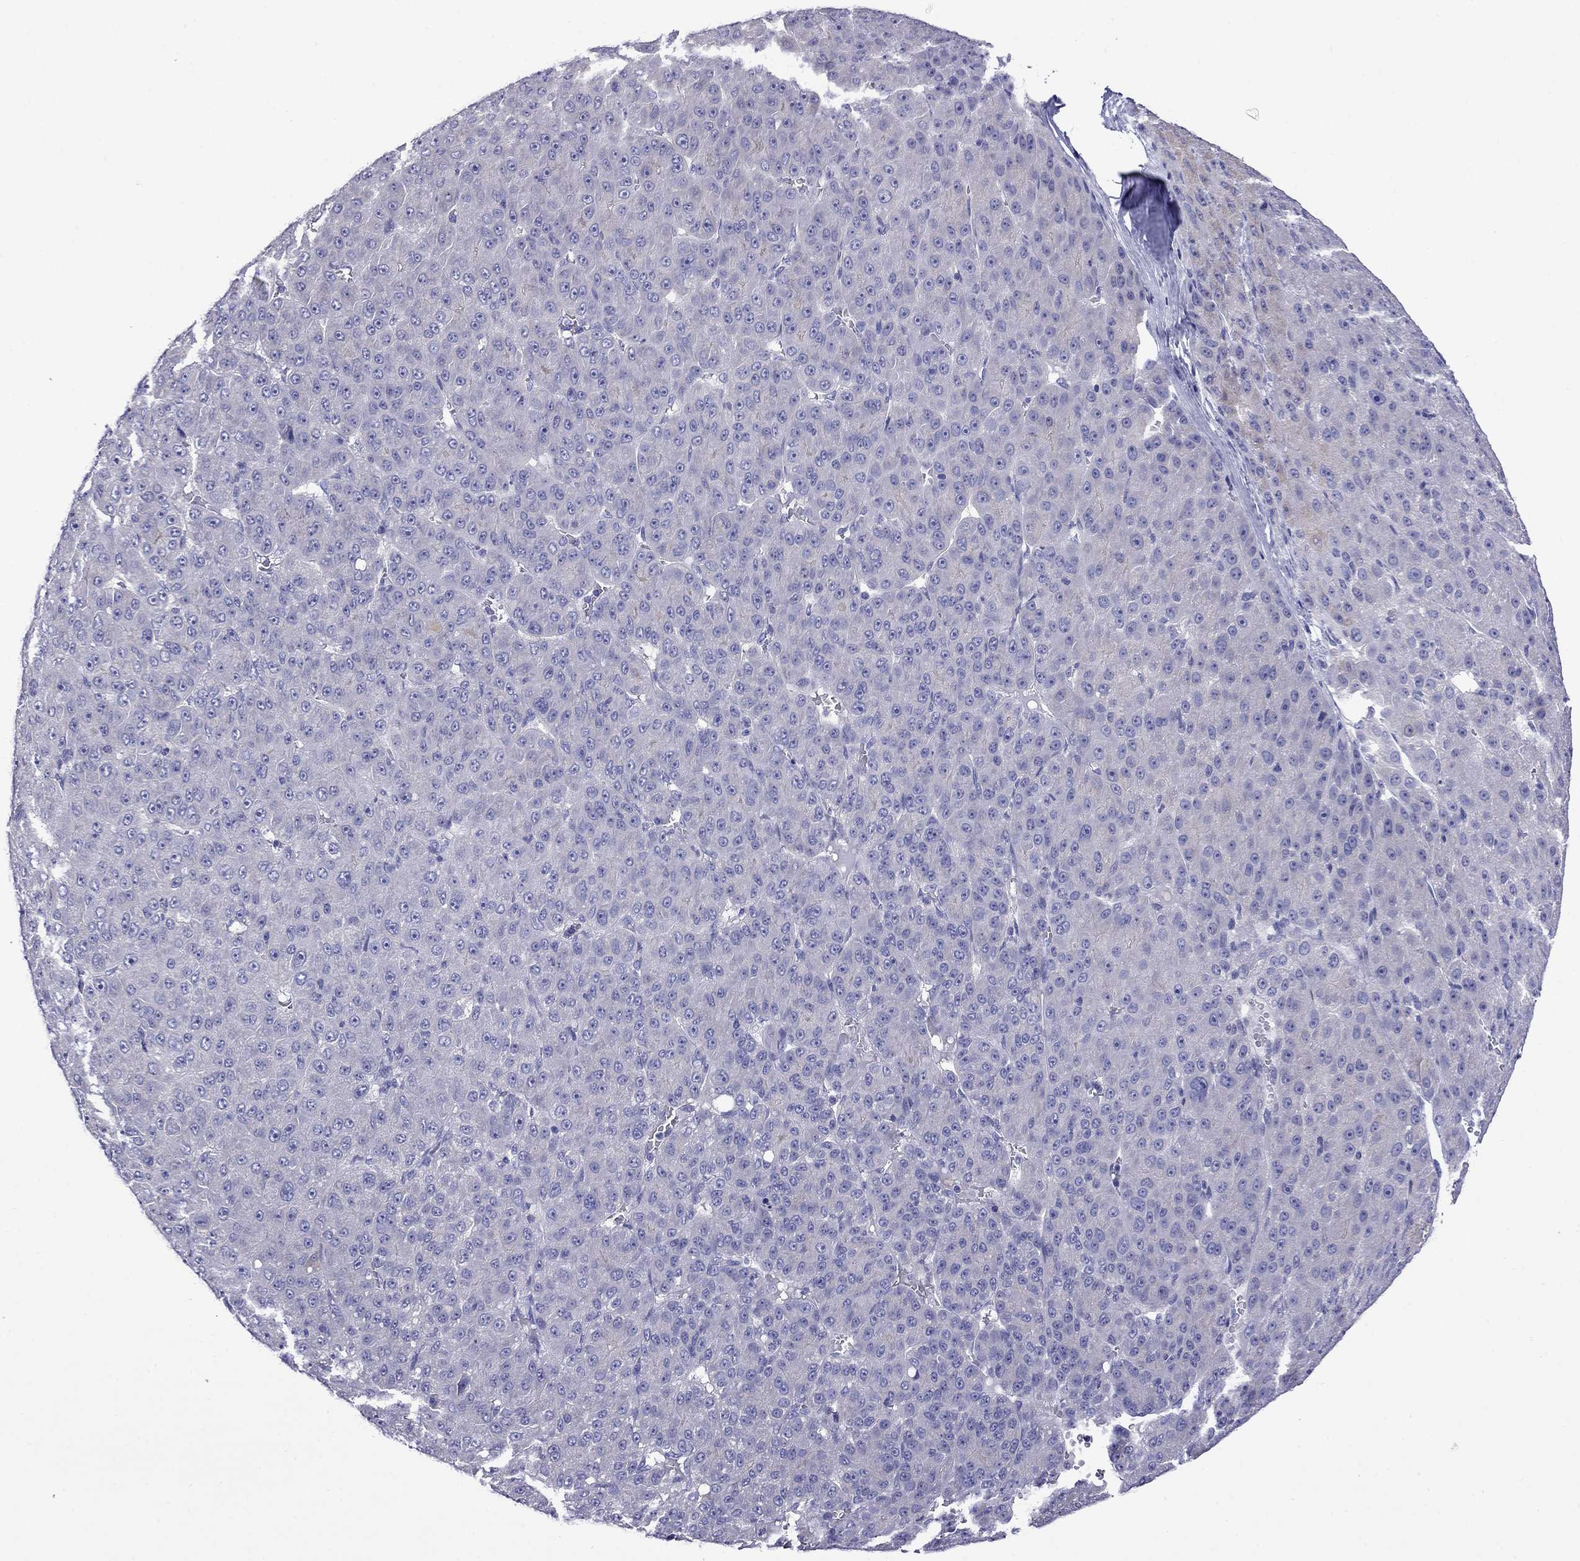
{"staining": {"intensity": "negative", "quantity": "none", "location": "none"}, "tissue": "liver cancer", "cell_type": "Tumor cells", "image_type": "cancer", "snomed": [{"axis": "morphology", "description": "Carcinoma, Hepatocellular, NOS"}, {"axis": "topography", "description": "Liver"}], "caption": "IHC histopathology image of neoplastic tissue: human liver cancer (hepatocellular carcinoma) stained with DAB shows no significant protein expression in tumor cells. Nuclei are stained in blue.", "gene": "SCG2", "patient": {"sex": "male", "age": 67}}